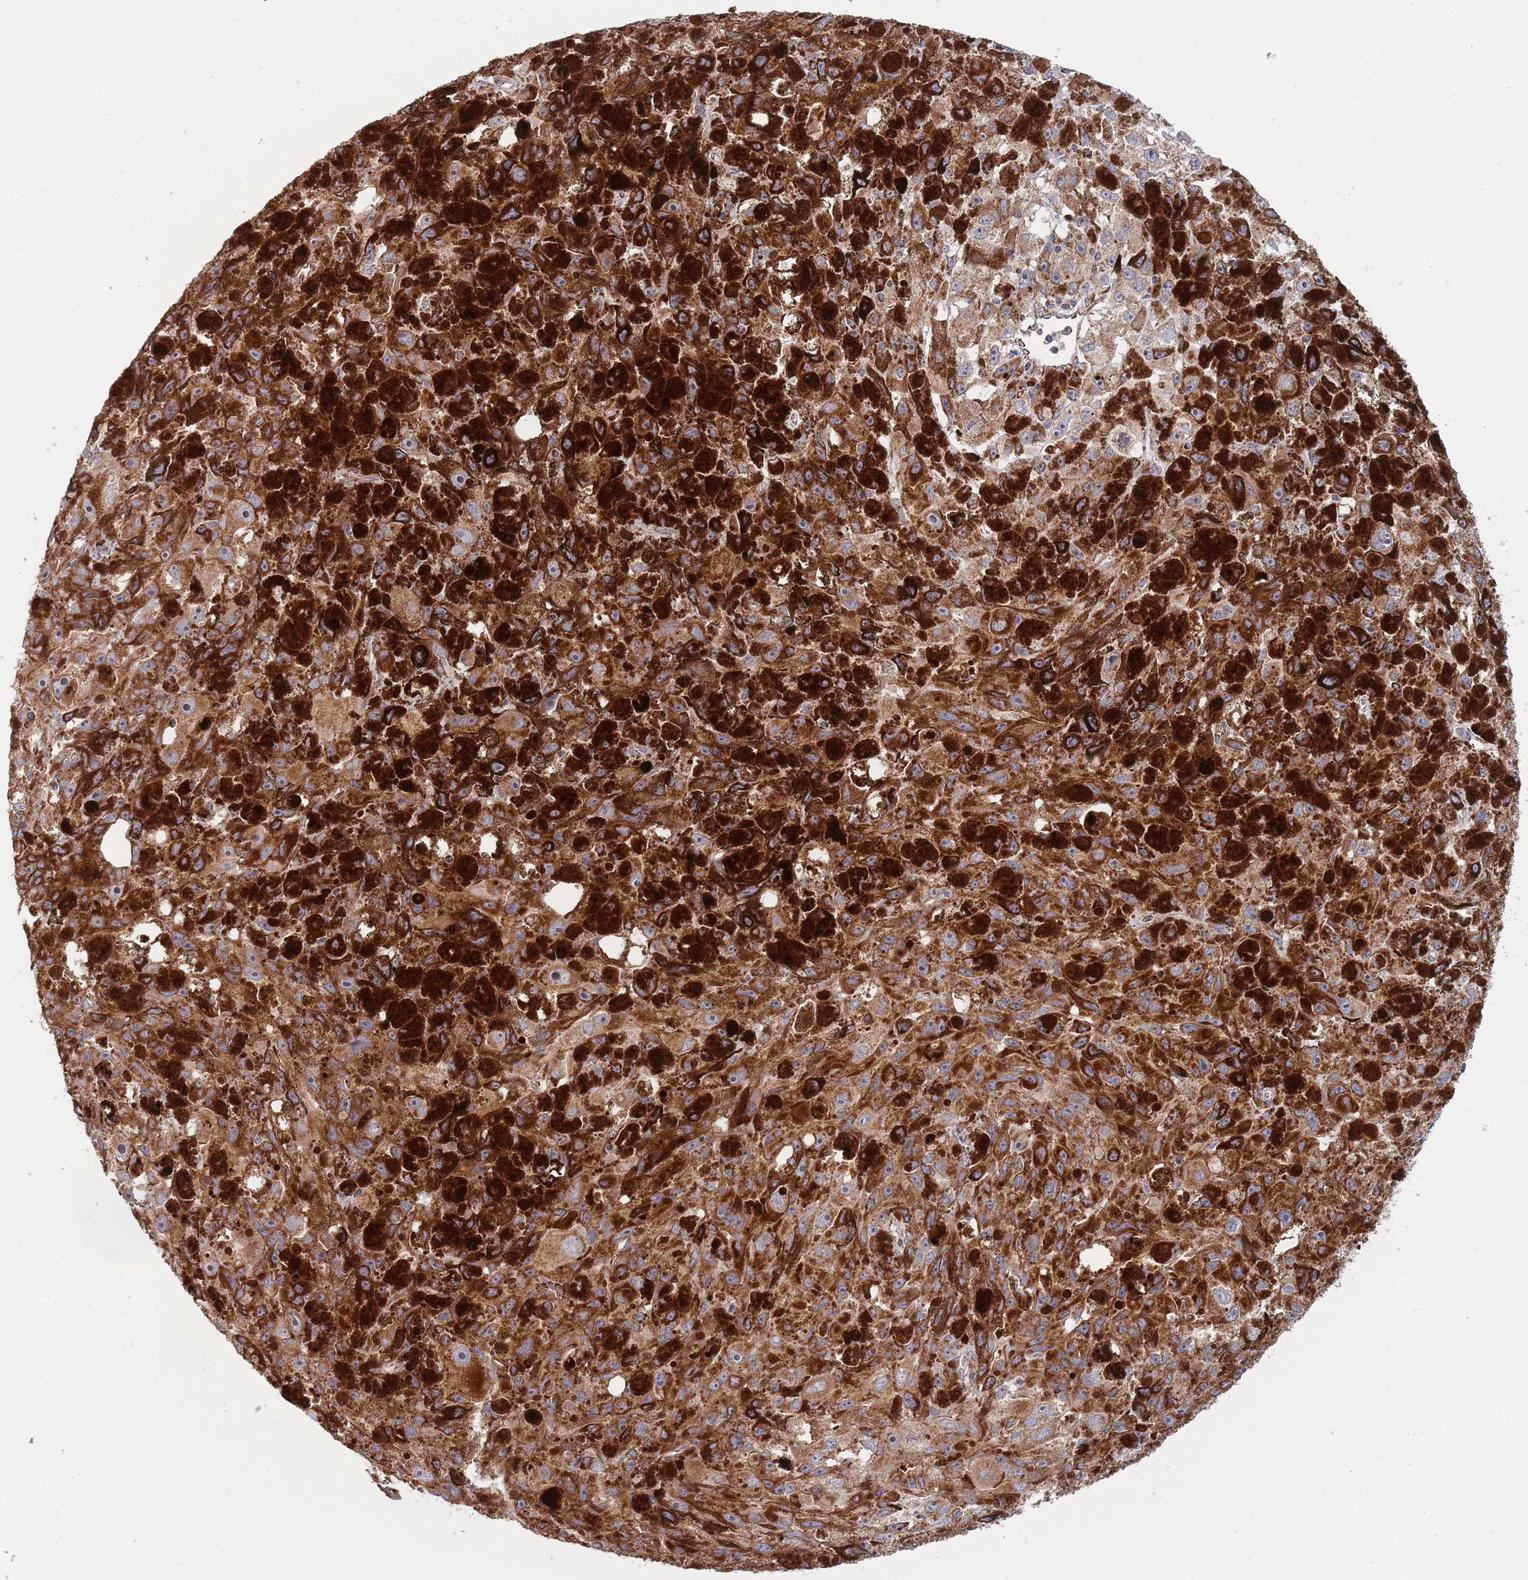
{"staining": {"intensity": "strong", "quantity": ">75%", "location": "cytoplasmic/membranous"}, "tissue": "melanoma", "cell_type": "Tumor cells", "image_type": "cancer", "snomed": [{"axis": "morphology", "description": "Malignant melanoma, NOS"}, {"axis": "topography", "description": "Skin"}], "caption": "IHC image of neoplastic tissue: melanoma stained using IHC demonstrates high levels of strong protein expression localized specifically in the cytoplasmic/membranous of tumor cells, appearing as a cytoplasmic/membranous brown color.", "gene": "ATP5PD", "patient": {"sex": "female", "age": 104}}